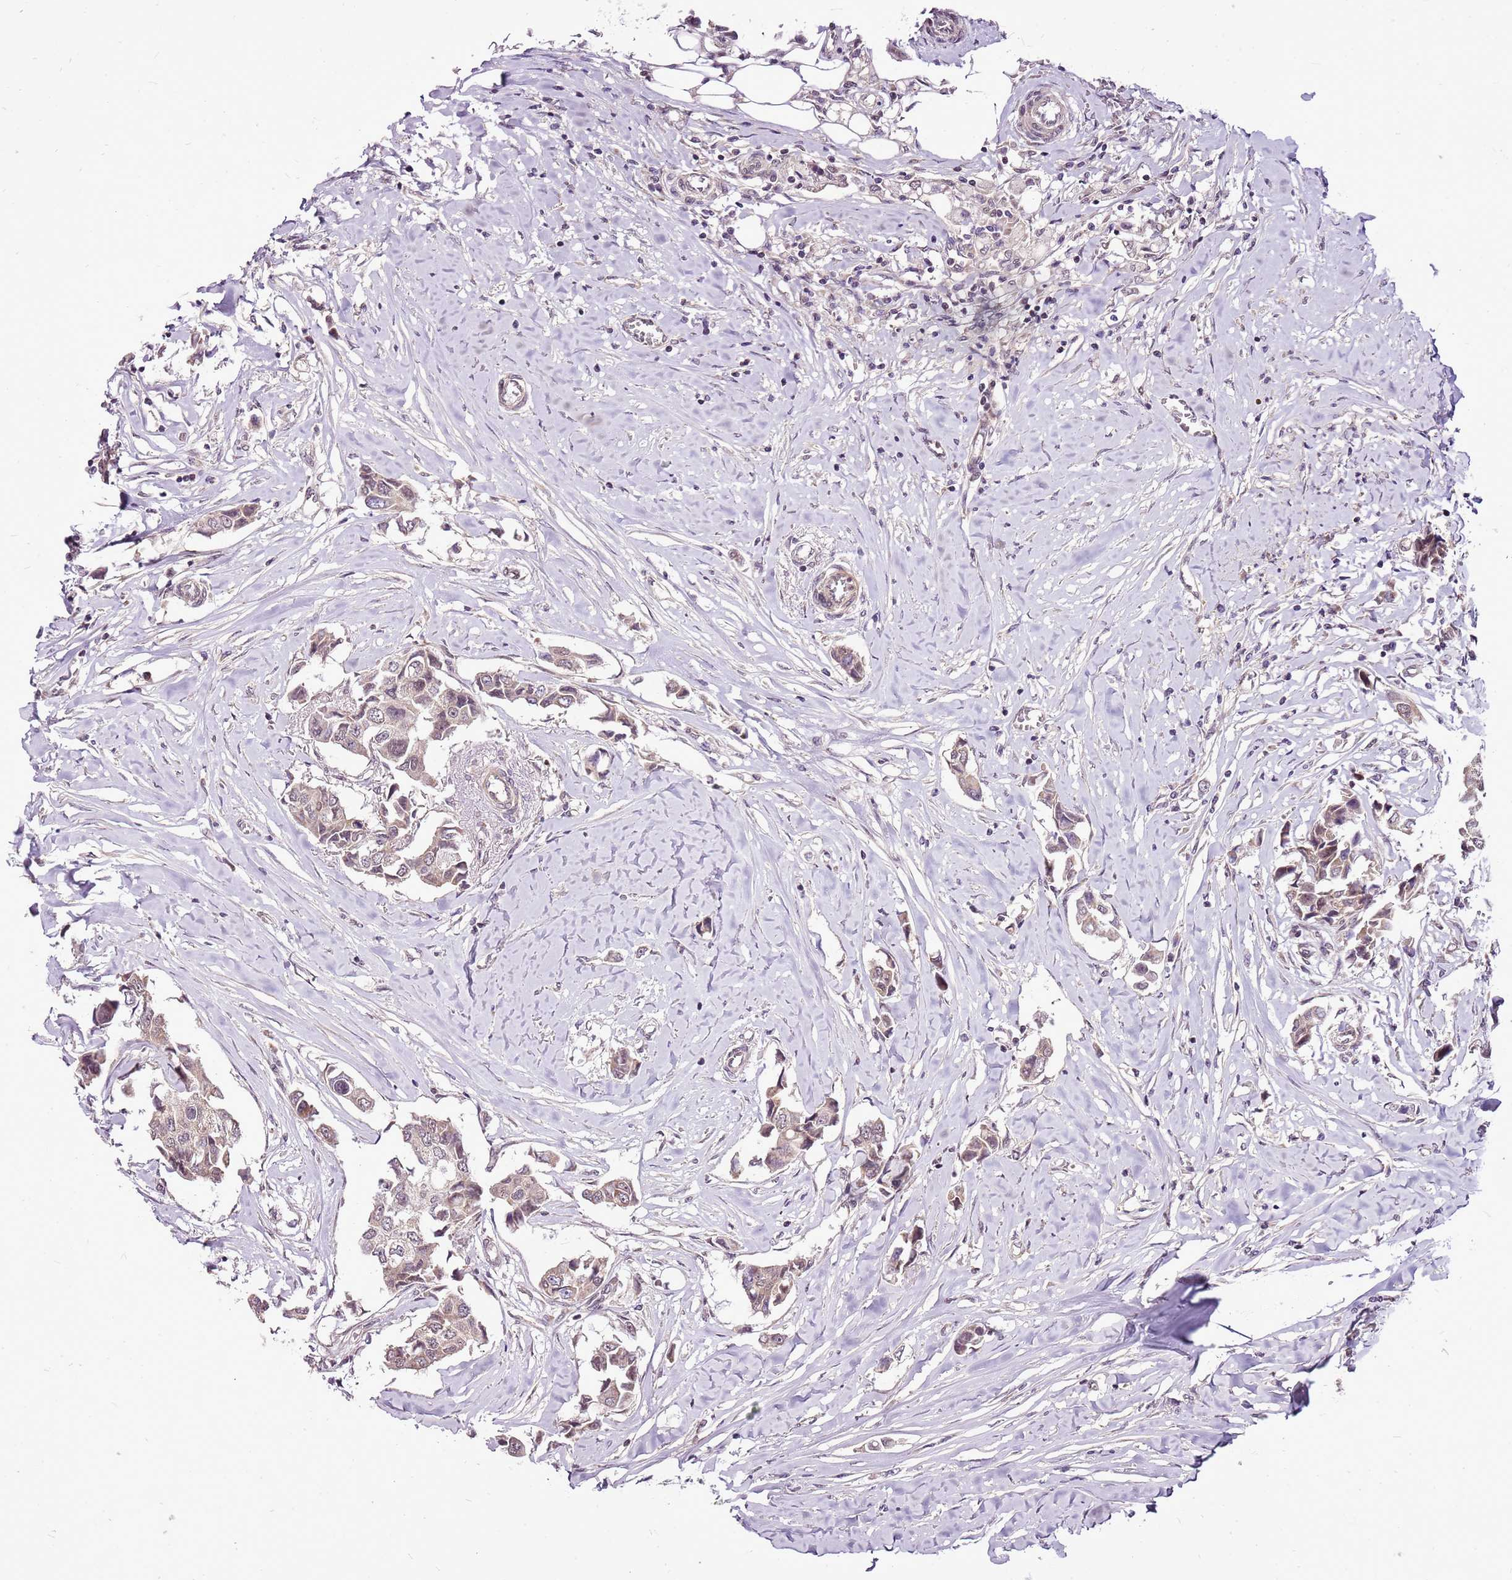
{"staining": {"intensity": "weak", "quantity": "25%-75%", "location": "nuclear"}, "tissue": "breast cancer", "cell_type": "Tumor cells", "image_type": "cancer", "snomed": [{"axis": "morphology", "description": "Duct carcinoma"}, {"axis": "topography", "description": "Breast"}], "caption": "Breast cancer (intraductal carcinoma) stained with a brown dye reveals weak nuclear positive positivity in approximately 25%-75% of tumor cells.", "gene": "CCDC166", "patient": {"sex": "female", "age": 80}}